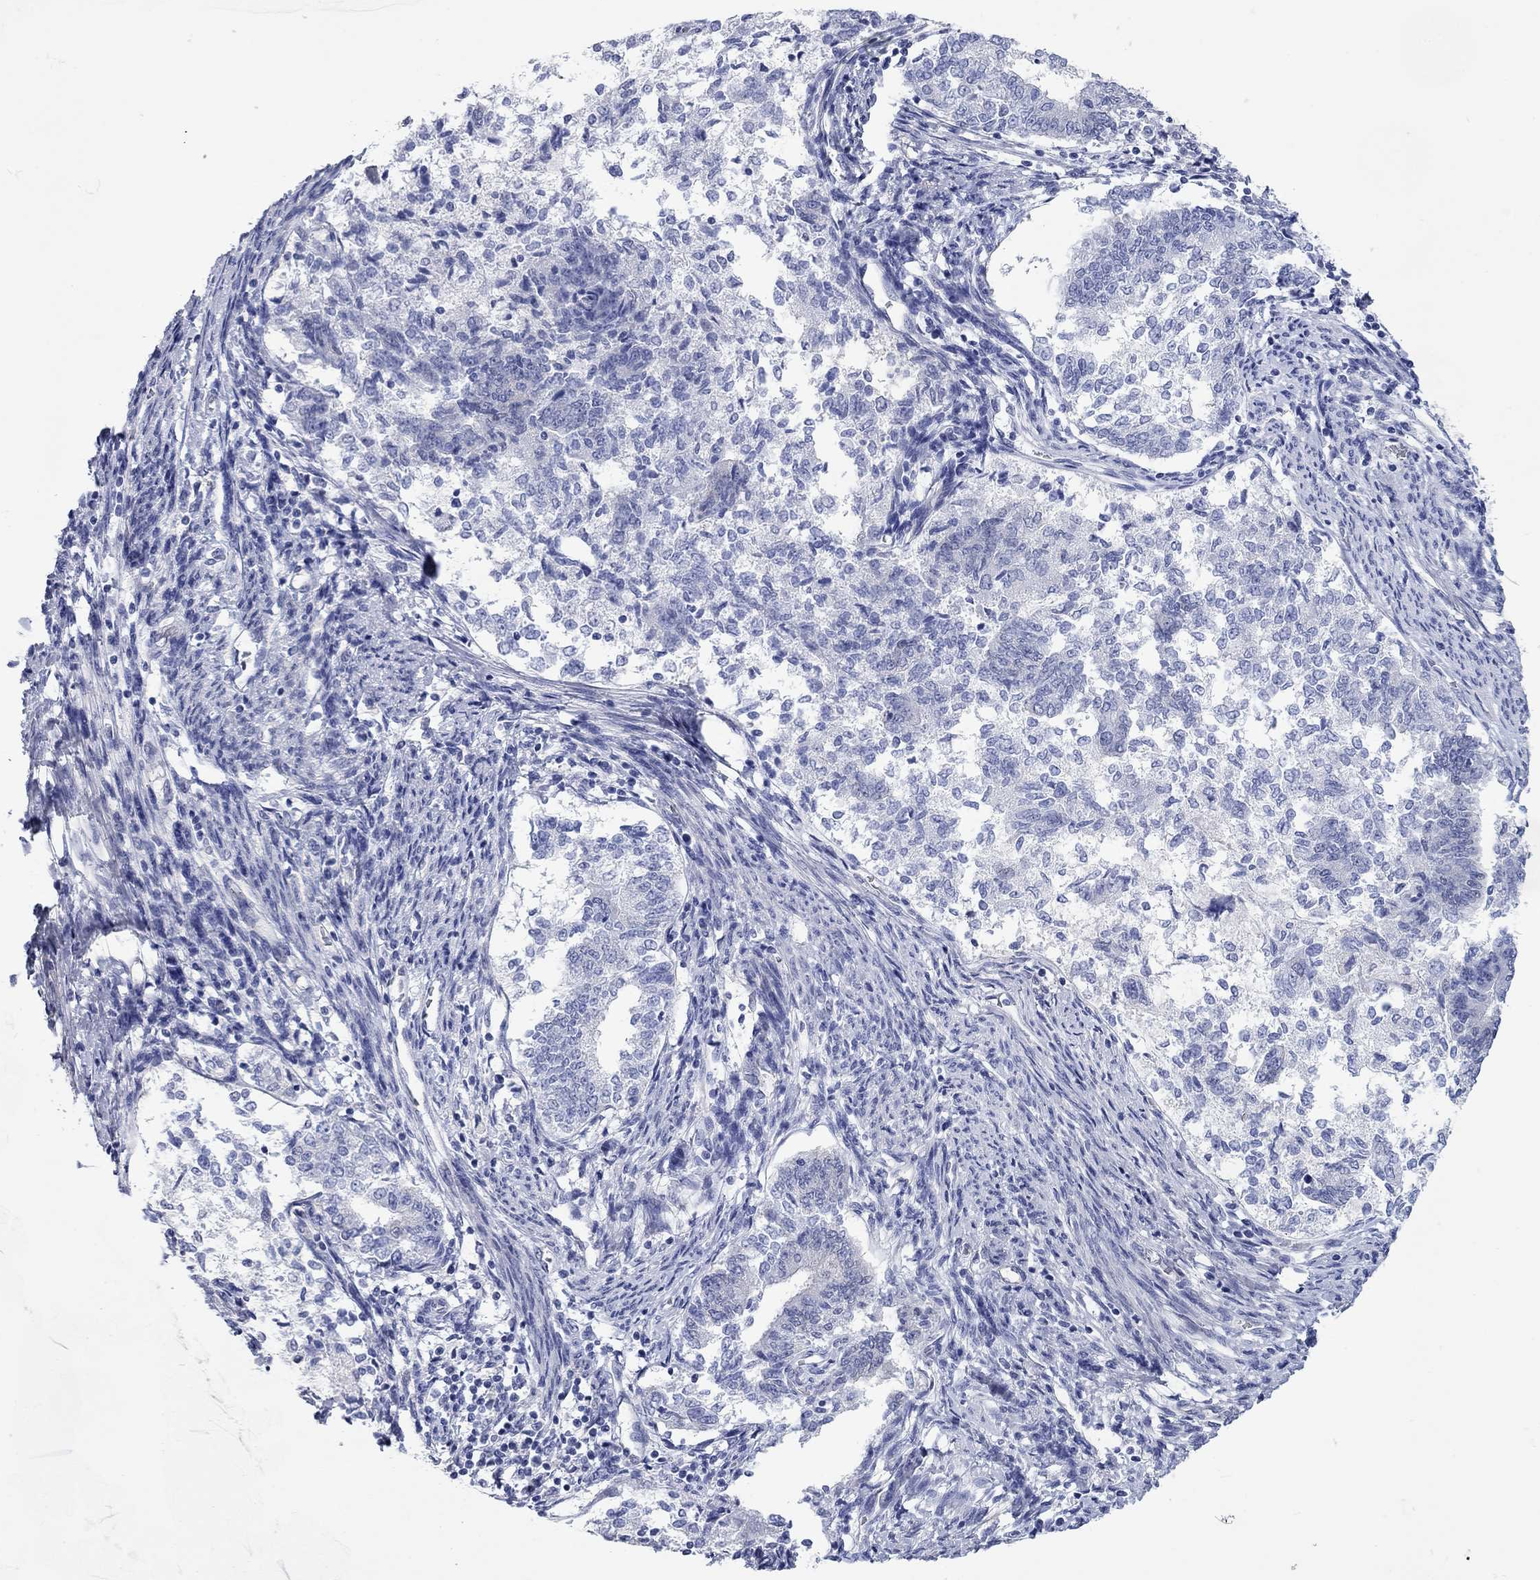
{"staining": {"intensity": "negative", "quantity": "none", "location": "none"}, "tissue": "endometrial cancer", "cell_type": "Tumor cells", "image_type": "cancer", "snomed": [{"axis": "morphology", "description": "Adenocarcinoma, NOS"}, {"axis": "topography", "description": "Endometrium"}], "caption": "Endometrial cancer (adenocarcinoma) was stained to show a protein in brown. There is no significant staining in tumor cells.", "gene": "WASF3", "patient": {"sex": "female", "age": 65}}